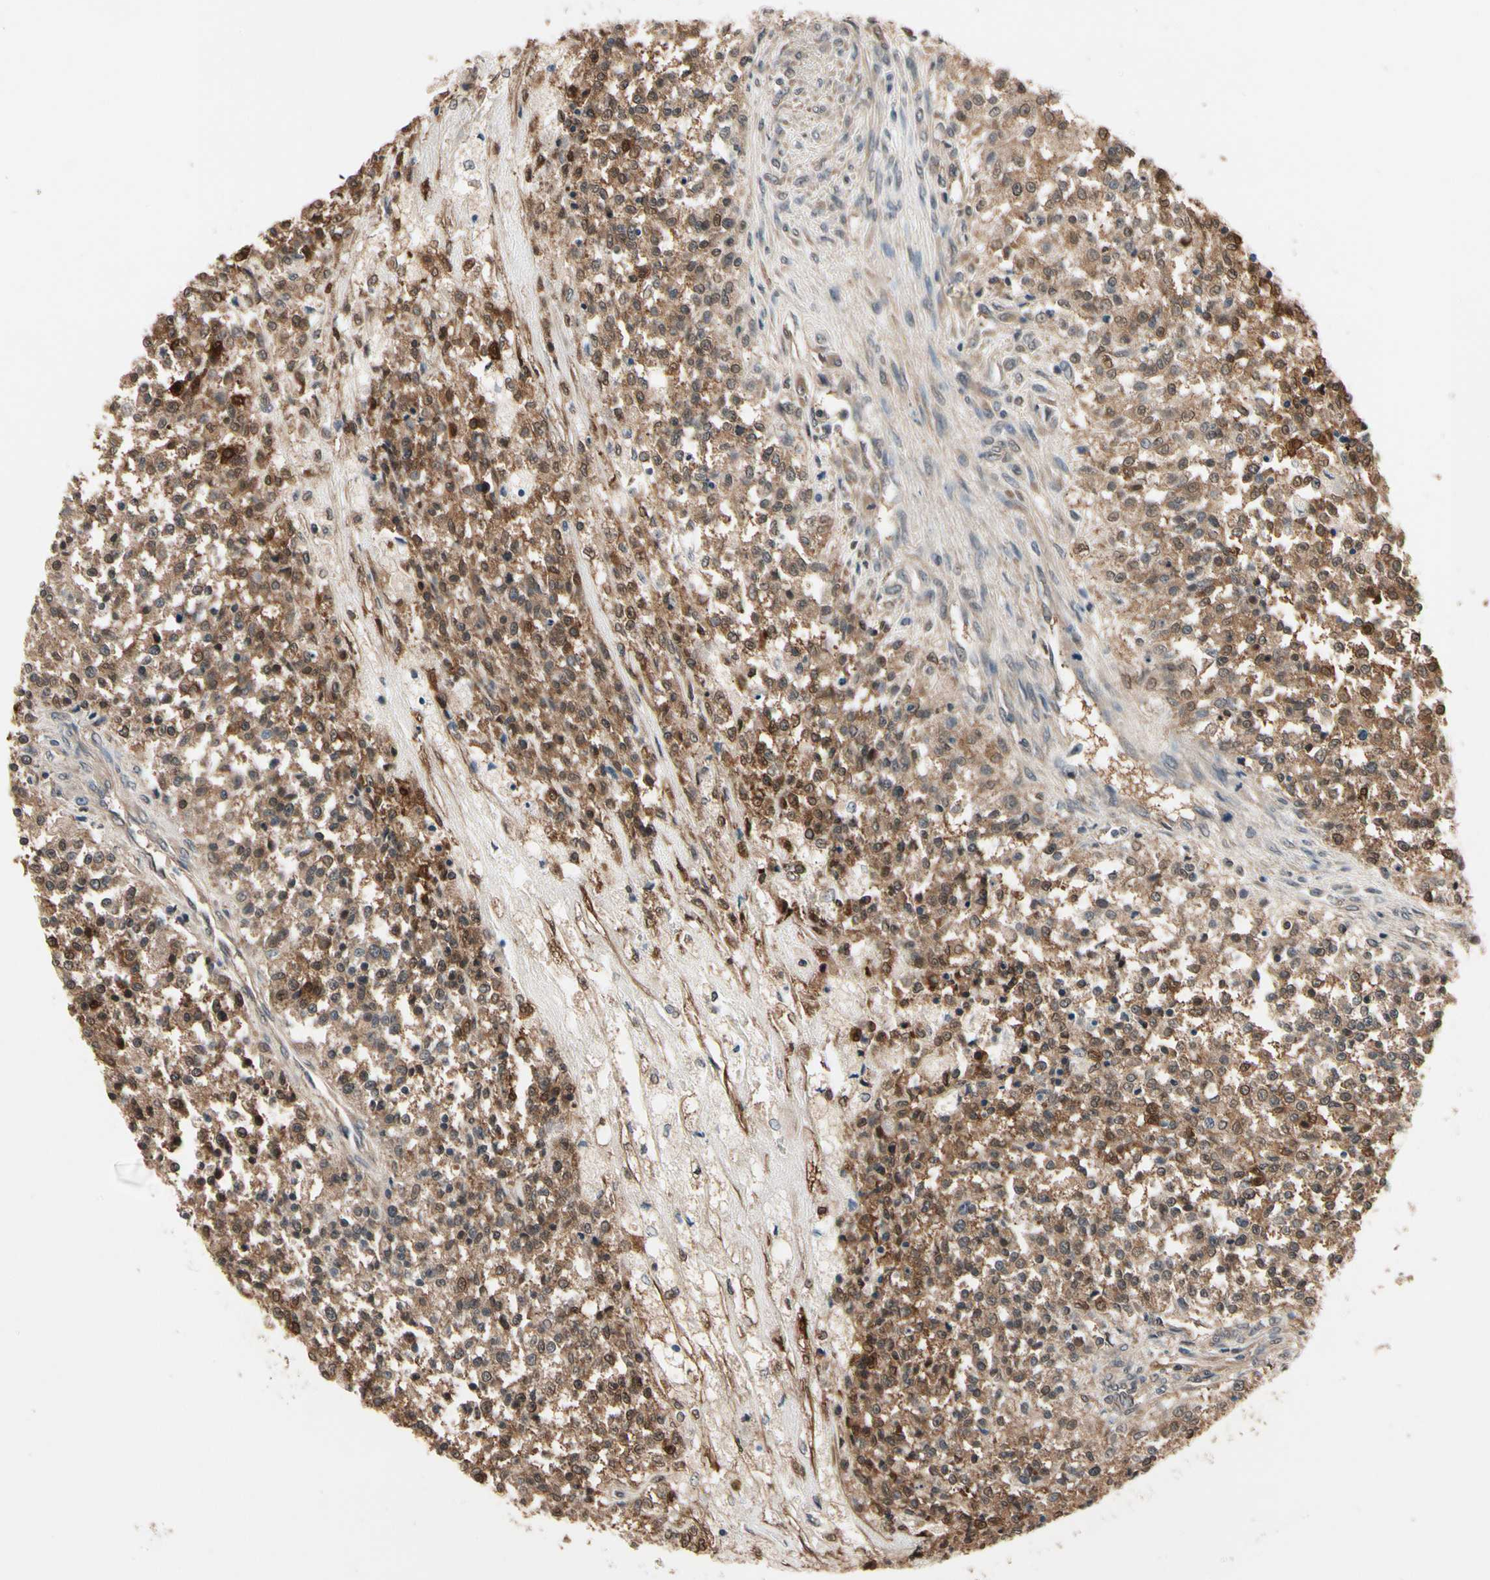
{"staining": {"intensity": "moderate", "quantity": ">75%", "location": "cytoplasmic/membranous"}, "tissue": "testis cancer", "cell_type": "Tumor cells", "image_type": "cancer", "snomed": [{"axis": "morphology", "description": "Seminoma, NOS"}, {"axis": "topography", "description": "Testis"}], "caption": "Human testis cancer (seminoma) stained for a protein (brown) exhibits moderate cytoplasmic/membranous positive positivity in about >75% of tumor cells.", "gene": "PRDX6", "patient": {"sex": "male", "age": 59}}